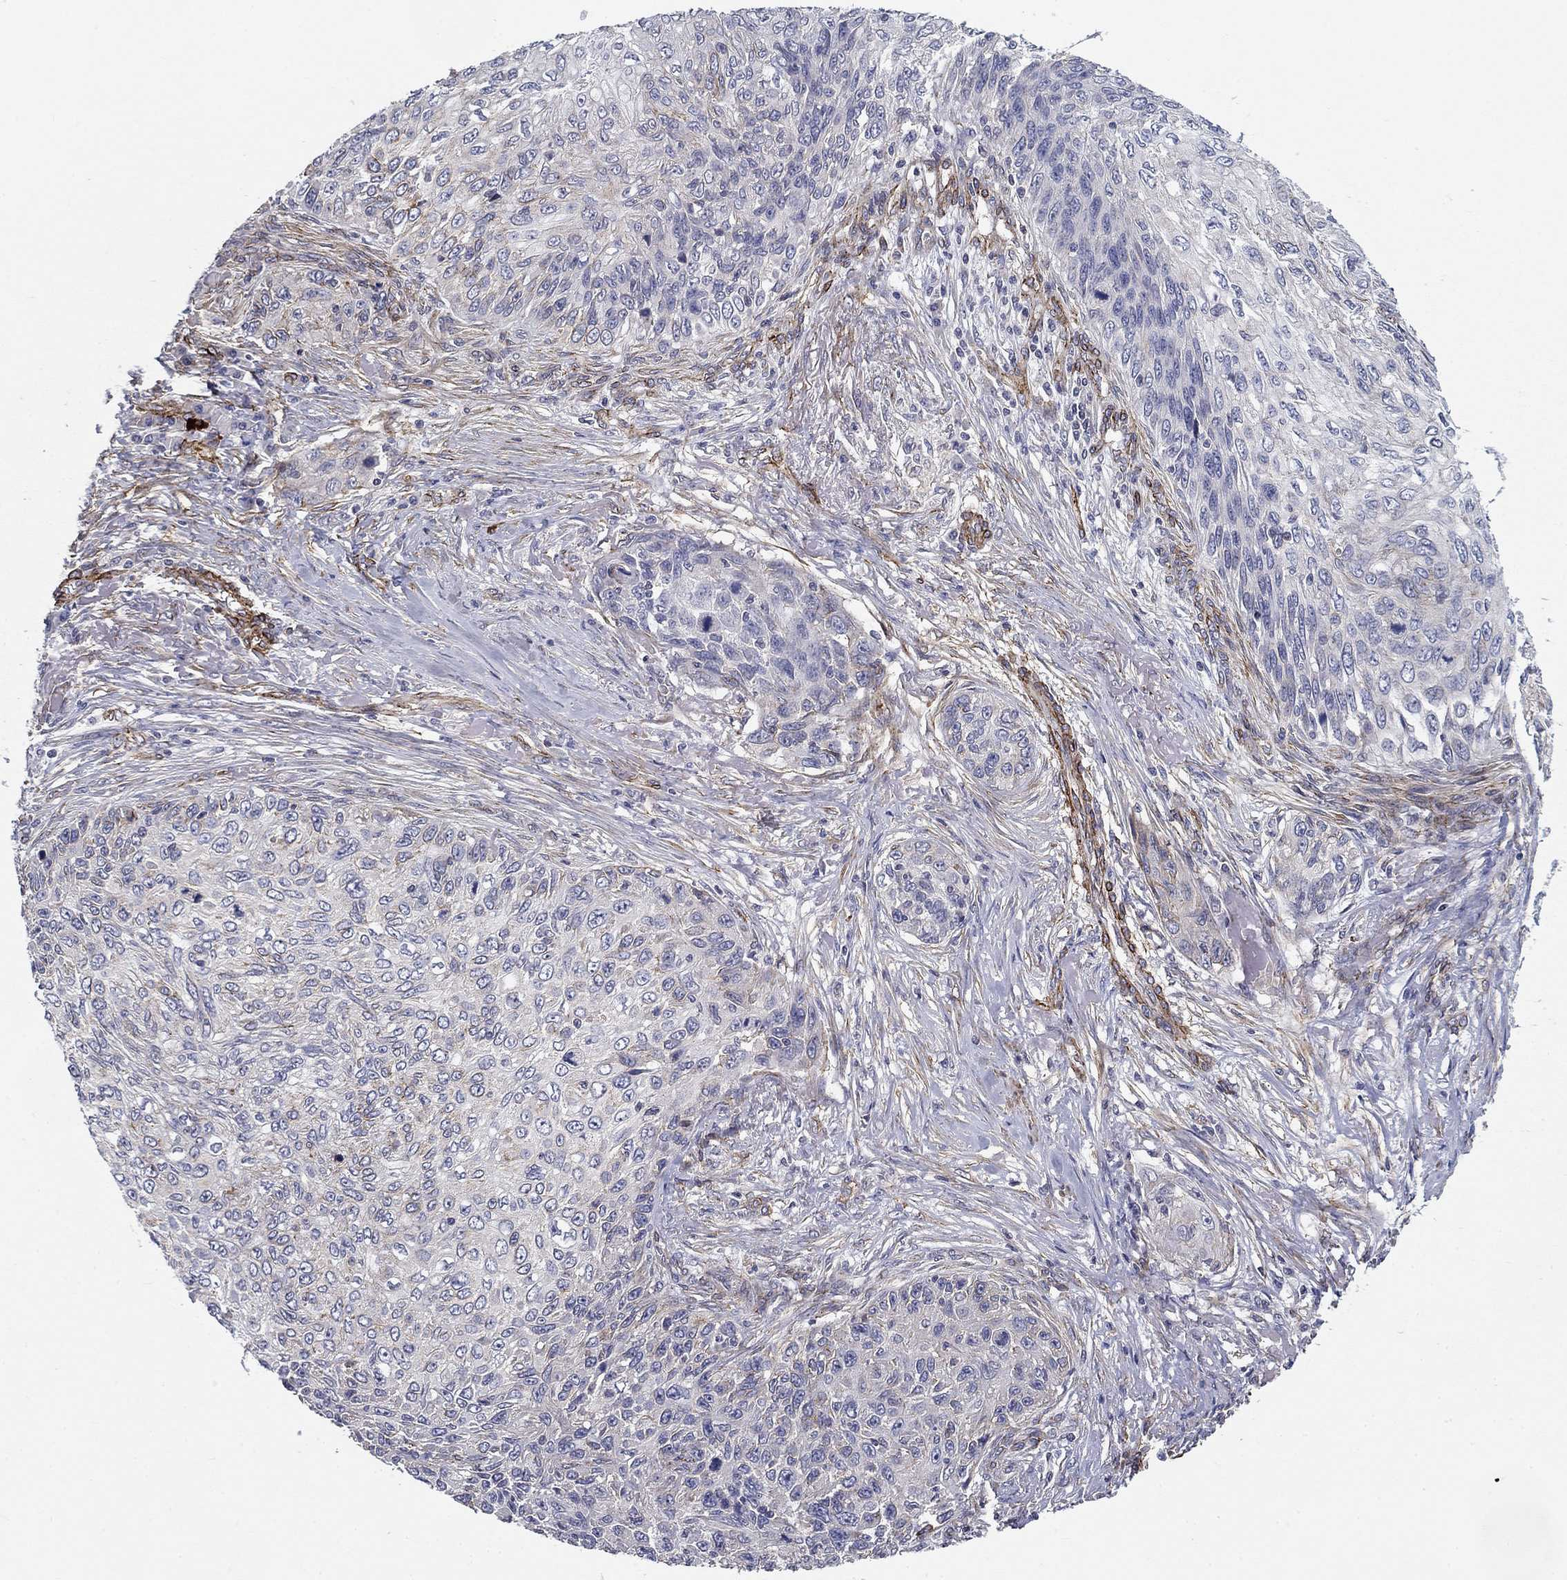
{"staining": {"intensity": "negative", "quantity": "none", "location": "none"}, "tissue": "skin cancer", "cell_type": "Tumor cells", "image_type": "cancer", "snomed": [{"axis": "morphology", "description": "Squamous cell carcinoma, NOS"}, {"axis": "topography", "description": "Skin"}], "caption": "This is an IHC histopathology image of skin squamous cell carcinoma. There is no staining in tumor cells.", "gene": "SYNC", "patient": {"sex": "male", "age": 92}}